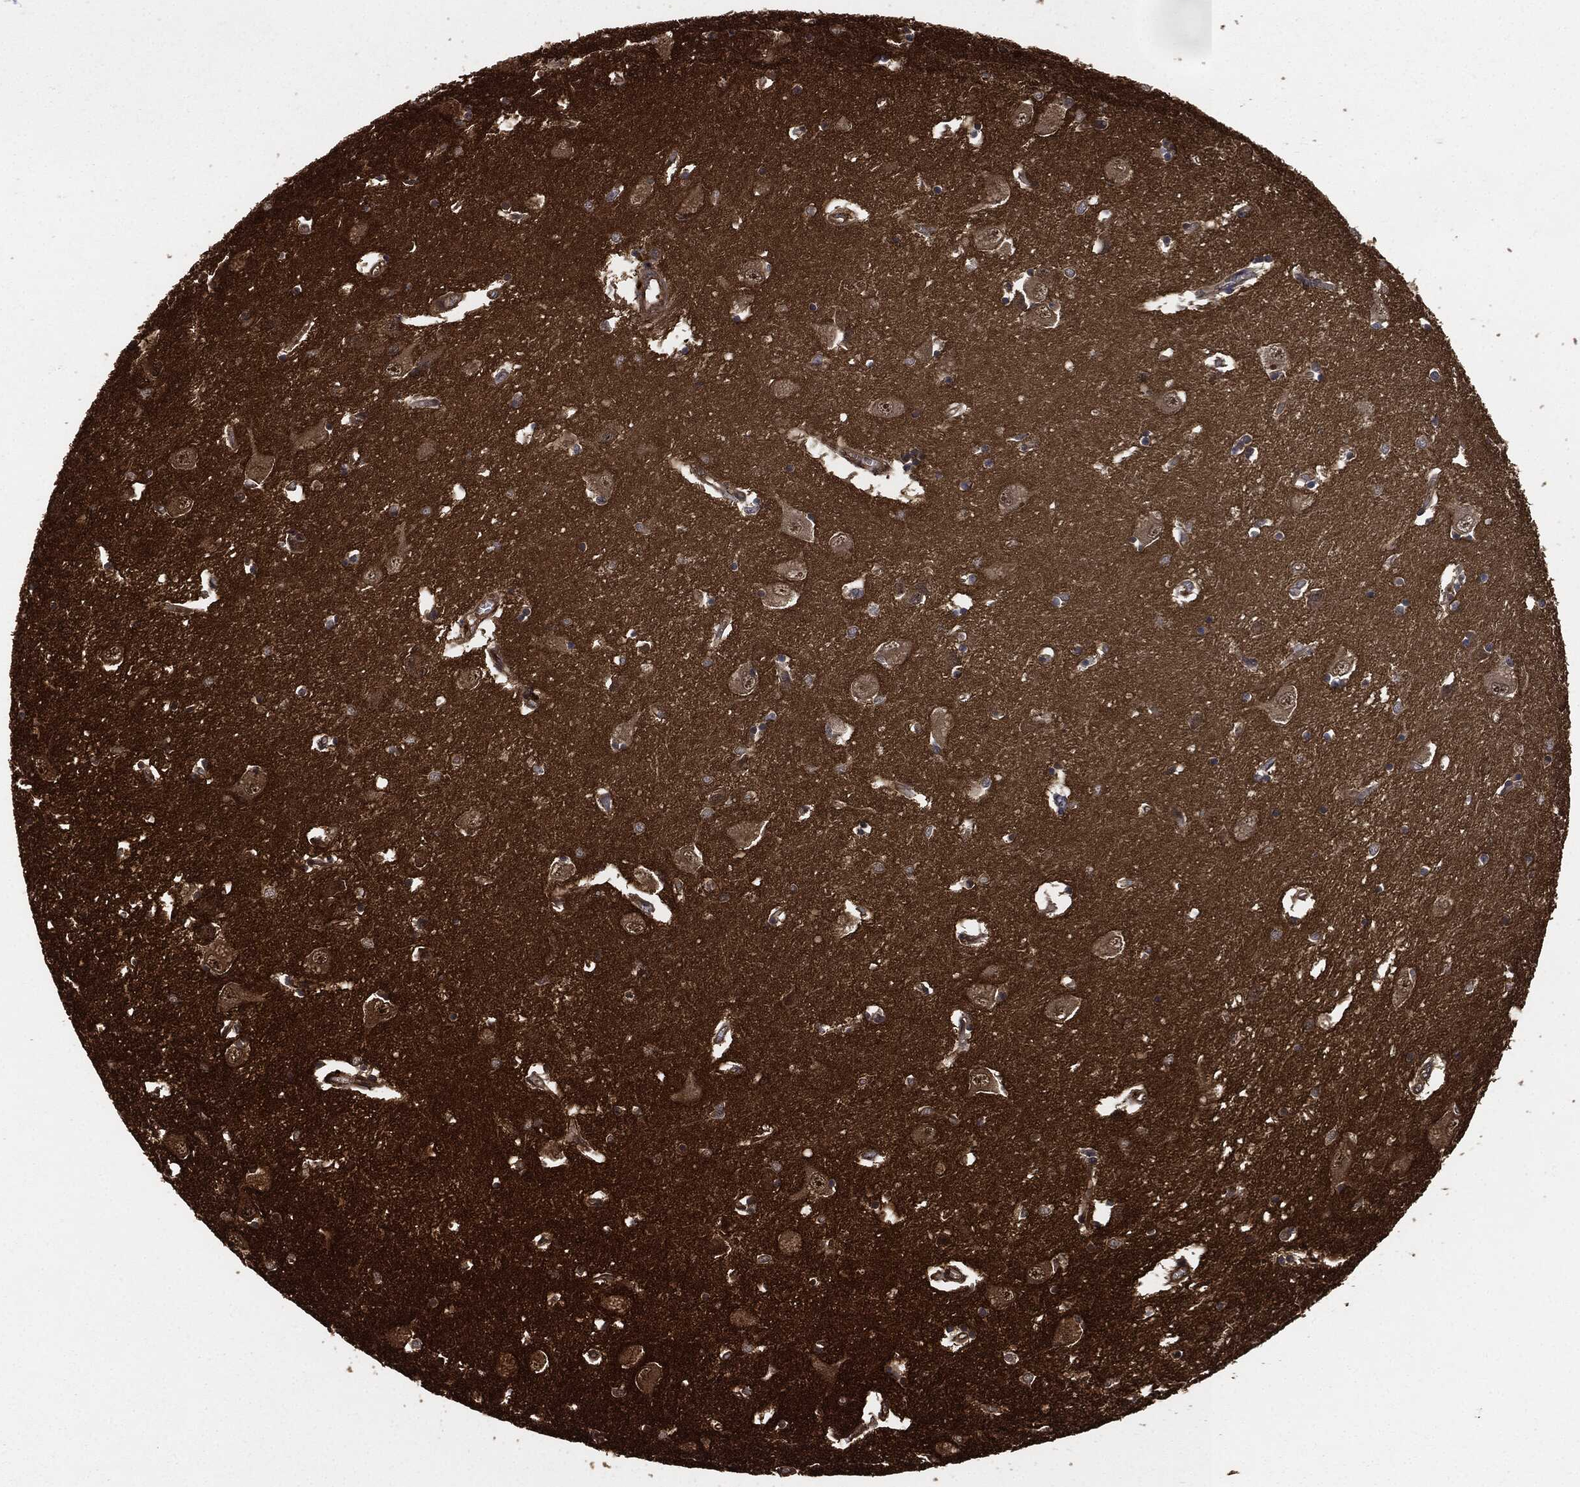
{"staining": {"intensity": "negative", "quantity": "none", "location": "none"}, "tissue": "caudate", "cell_type": "Glial cells", "image_type": "normal", "snomed": [{"axis": "morphology", "description": "Normal tissue, NOS"}, {"axis": "topography", "description": "Lateral ventricle wall"}], "caption": "Human caudate stained for a protein using immunohistochemistry (IHC) exhibits no expression in glial cells.", "gene": "HRAS", "patient": {"sex": "male", "age": 54}}